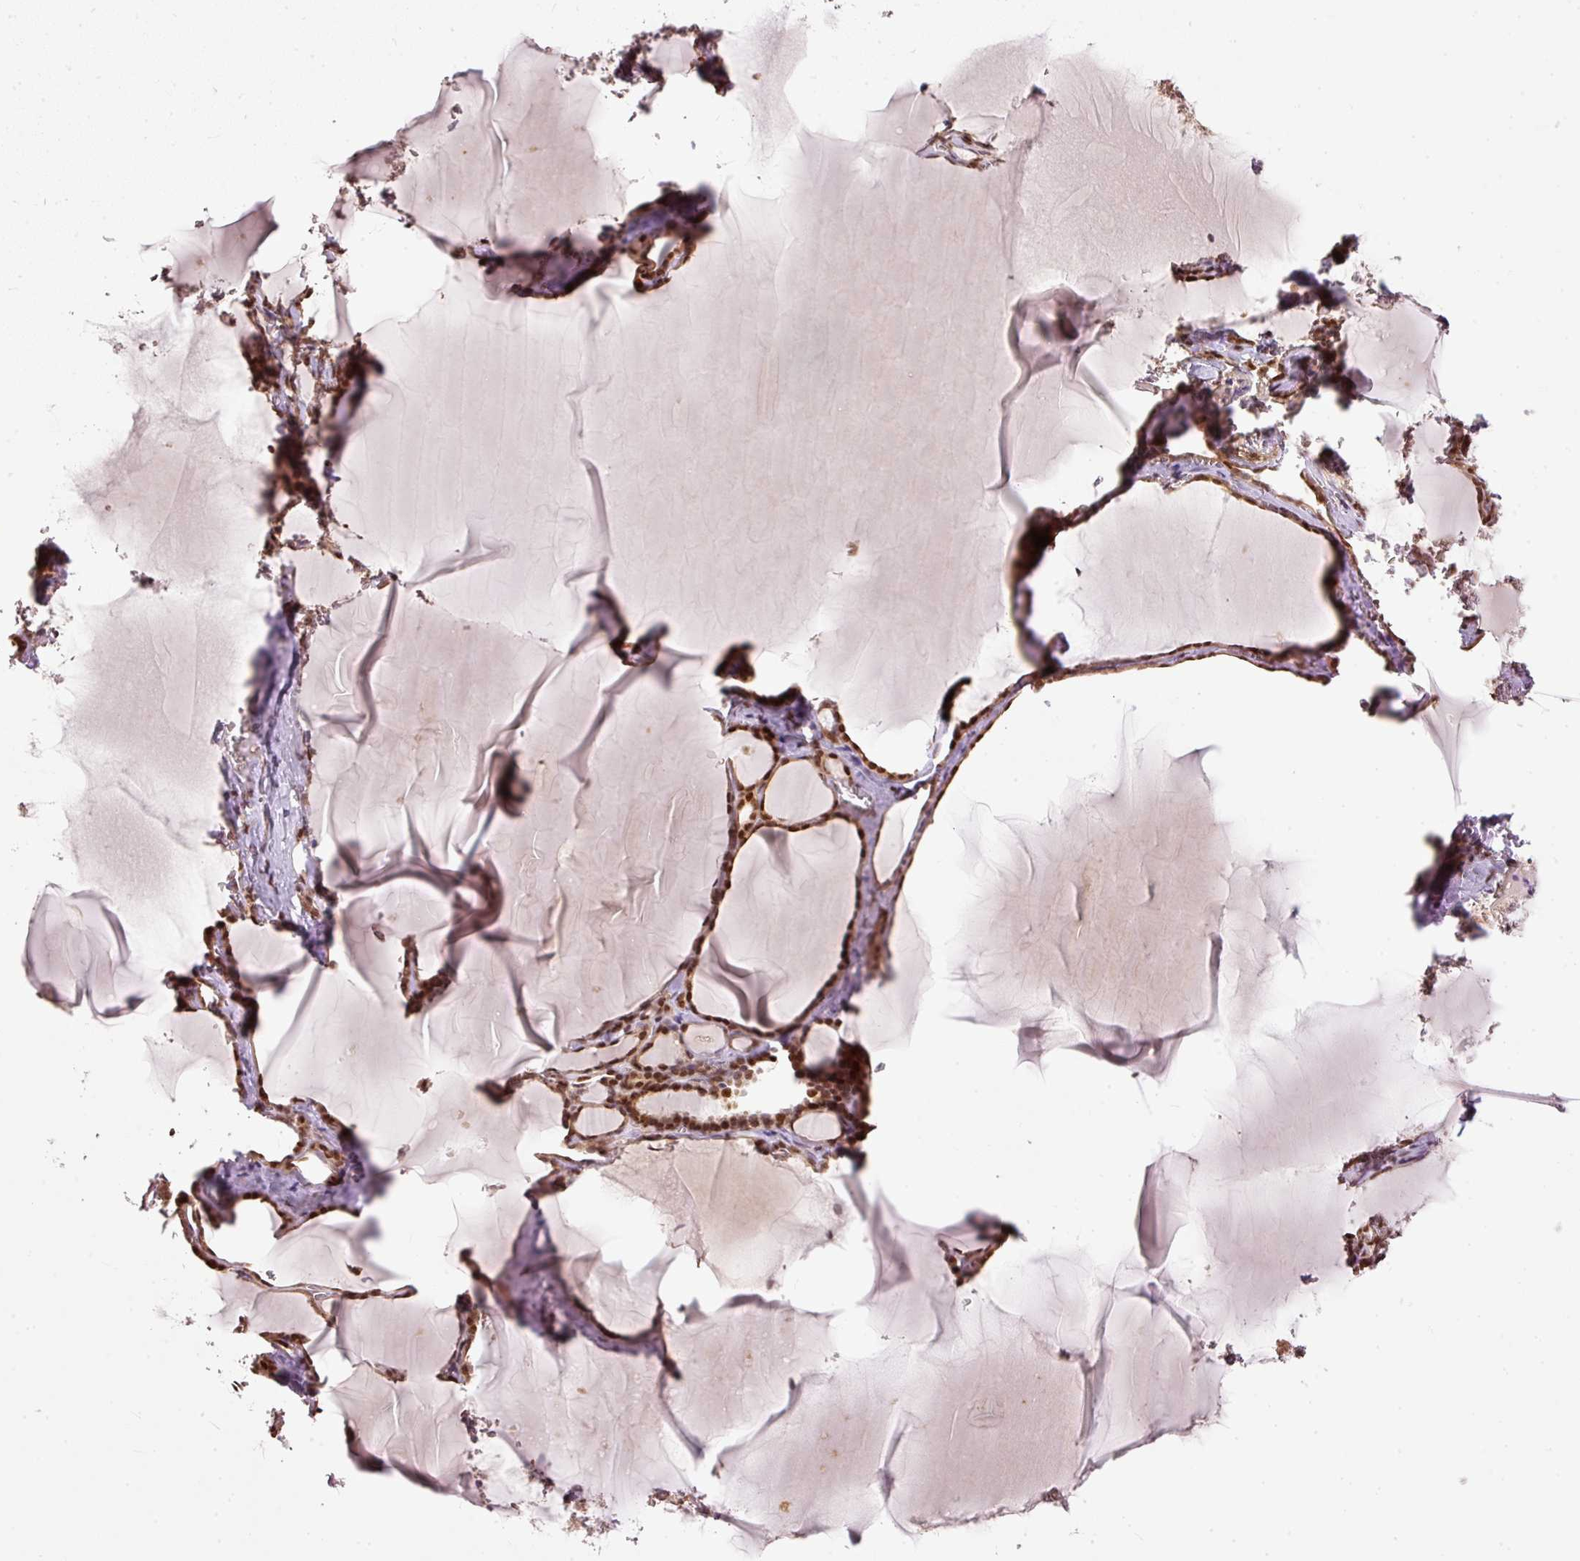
{"staining": {"intensity": "strong", "quantity": ">75%", "location": "cytoplasmic/membranous,nuclear"}, "tissue": "thyroid gland", "cell_type": "Glandular cells", "image_type": "normal", "snomed": [{"axis": "morphology", "description": "Normal tissue, NOS"}, {"axis": "topography", "description": "Thyroid gland"}], "caption": "Protein staining shows strong cytoplasmic/membranous,nuclear expression in approximately >75% of glandular cells in unremarkable thyroid gland. (IHC, brightfield microscopy, high magnification).", "gene": "ZNF778", "patient": {"sex": "female", "age": 49}}